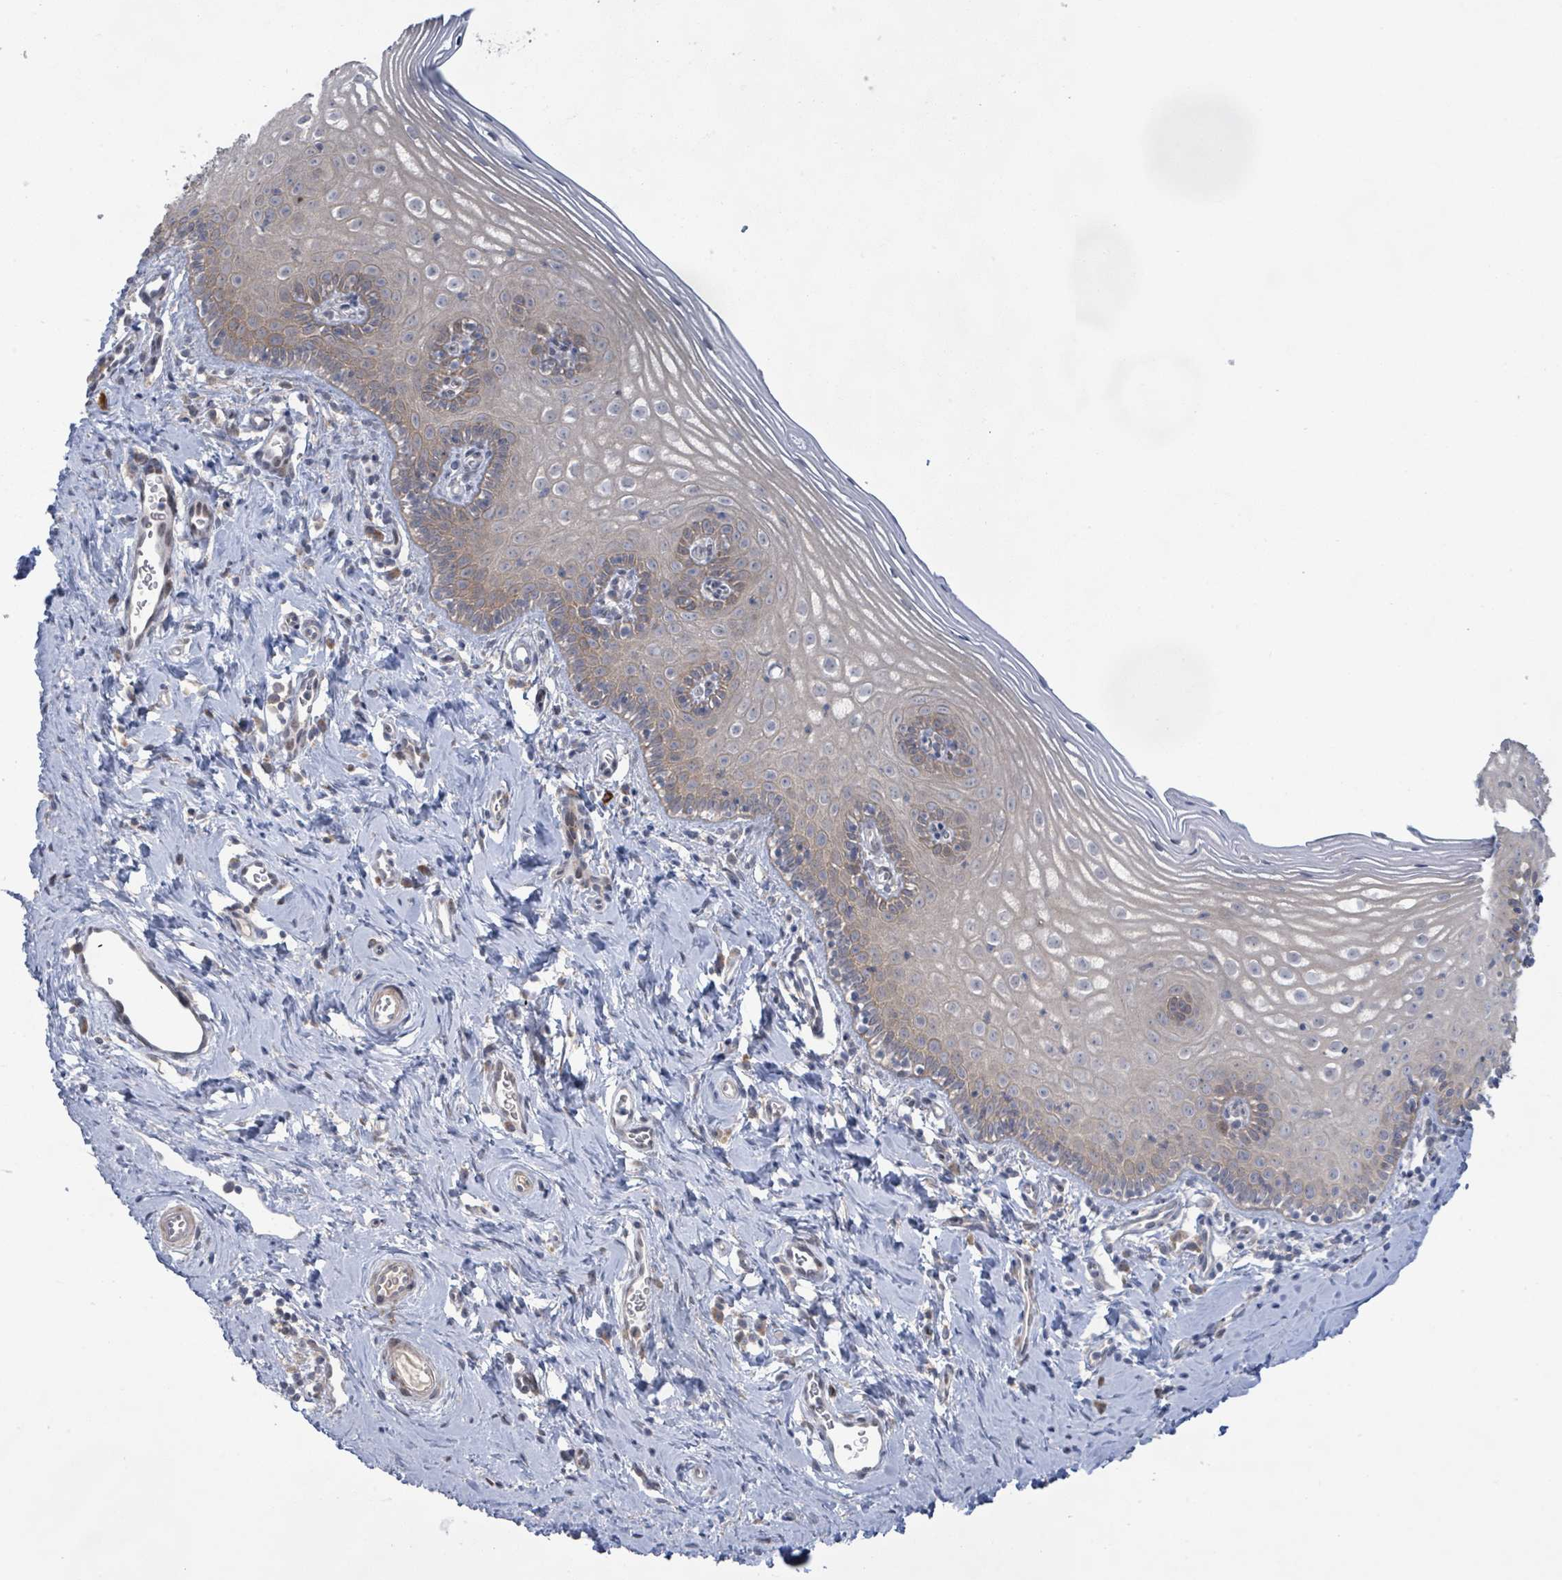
{"staining": {"intensity": "weak", "quantity": "25%-75%", "location": "cytoplasmic/membranous"}, "tissue": "cervix", "cell_type": "Glandular cells", "image_type": "normal", "snomed": [{"axis": "morphology", "description": "Normal tissue, NOS"}, {"axis": "topography", "description": "Cervix"}], "caption": "Unremarkable cervix was stained to show a protein in brown. There is low levels of weak cytoplasmic/membranous positivity in about 25%-75% of glandular cells.", "gene": "SLIT3", "patient": {"sex": "female", "age": 44}}